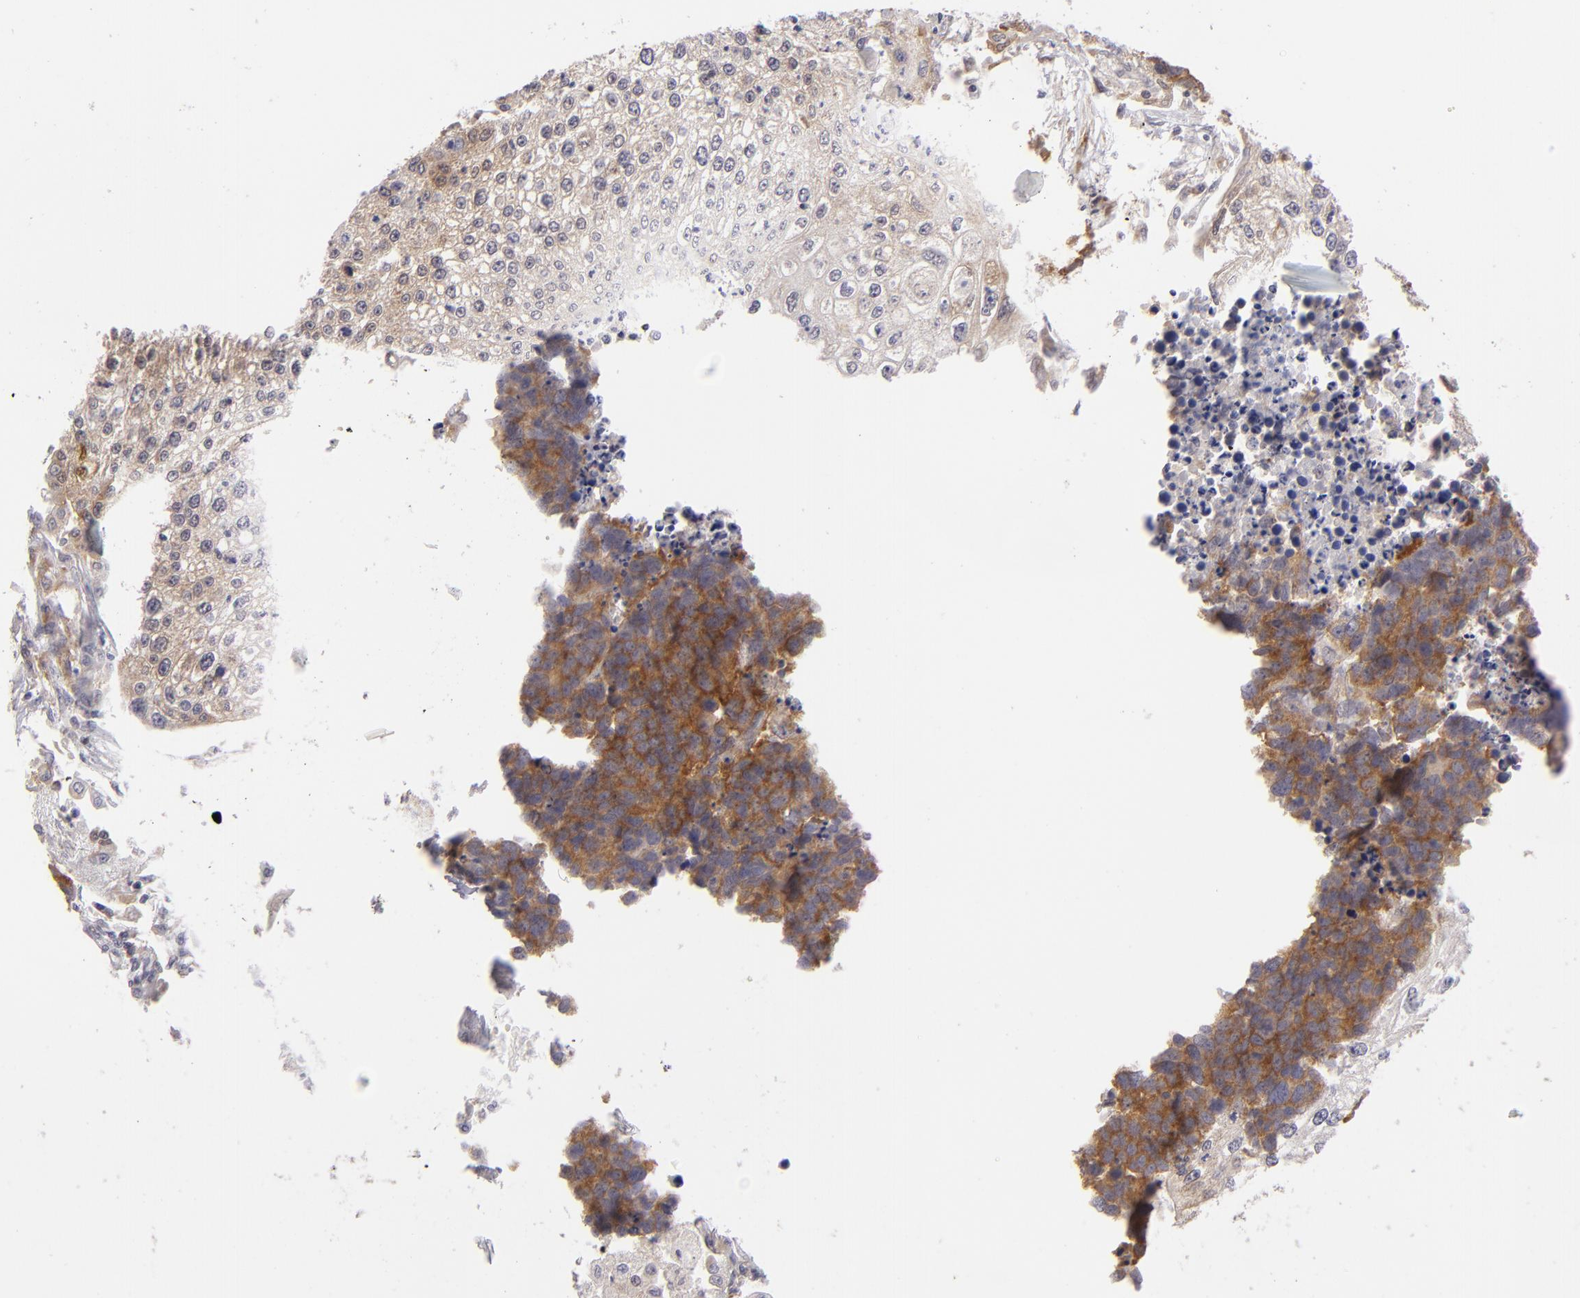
{"staining": {"intensity": "moderate", "quantity": "25%-75%", "location": "cytoplasmic/membranous"}, "tissue": "lung cancer", "cell_type": "Tumor cells", "image_type": "cancer", "snomed": [{"axis": "morphology", "description": "Squamous cell carcinoma, NOS"}, {"axis": "topography", "description": "Lung"}], "caption": "Immunohistochemical staining of squamous cell carcinoma (lung) reveals medium levels of moderate cytoplasmic/membranous protein expression in approximately 25%-75% of tumor cells.", "gene": "PTPN13", "patient": {"sex": "male", "age": 75}}